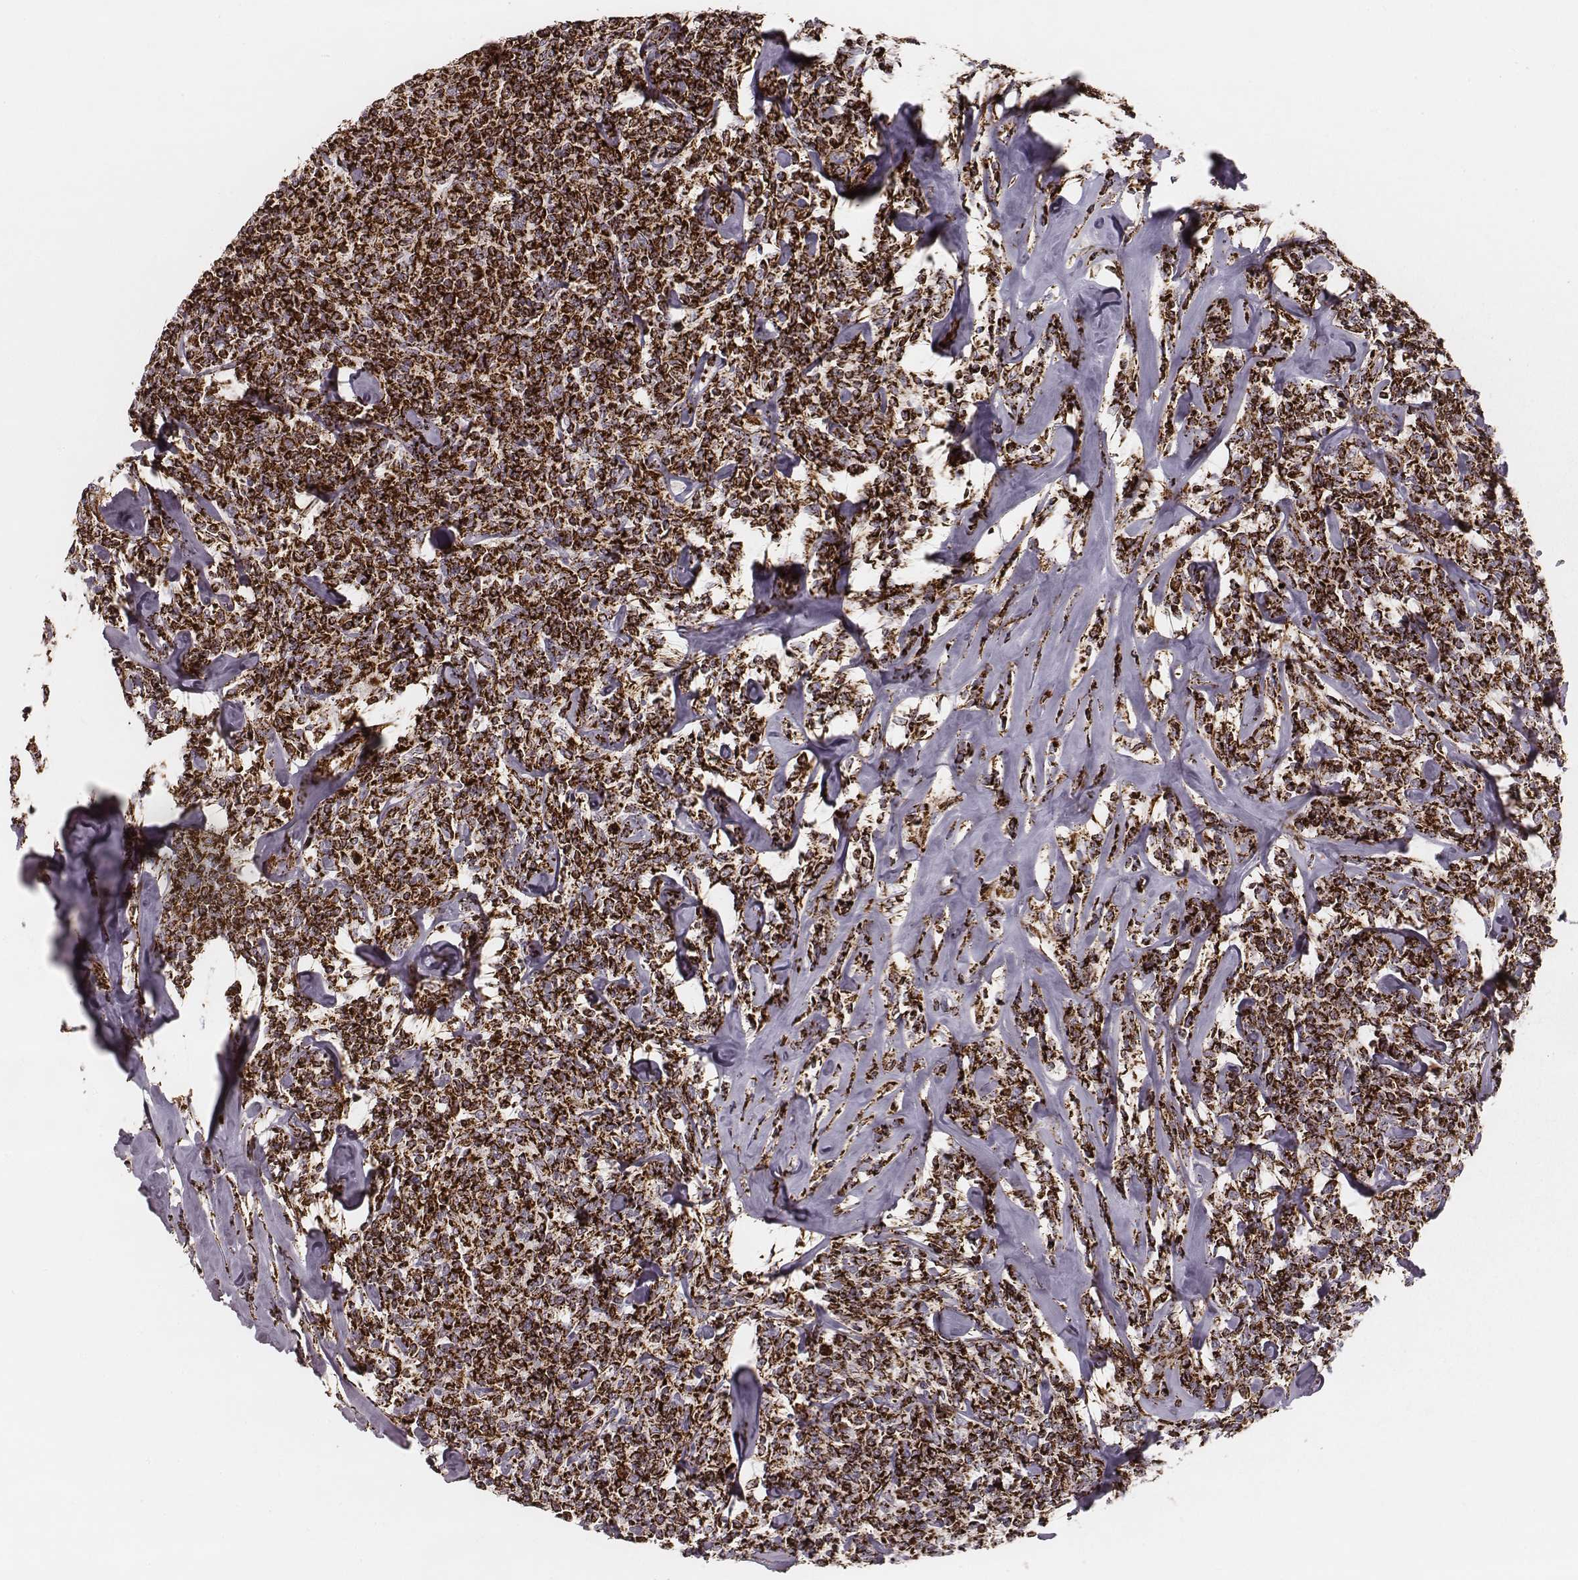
{"staining": {"intensity": "strong", "quantity": ">75%", "location": "cytoplasmic/membranous"}, "tissue": "lymphoma", "cell_type": "Tumor cells", "image_type": "cancer", "snomed": [{"axis": "morphology", "description": "Malignant lymphoma, non-Hodgkin's type, Low grade"}, {"axis": "topography", "description": "Lymph node"}], "caption": "There is high levels of strong cytoplasmic/membranous positivity in tumor cells of low-grade malignant lymphoma, non-Hodgkin's type, as demonstrated by immunohistochemical staining (brown color).", "gene": "TUFM", "patient": {"sex": "female", "age": 56}}